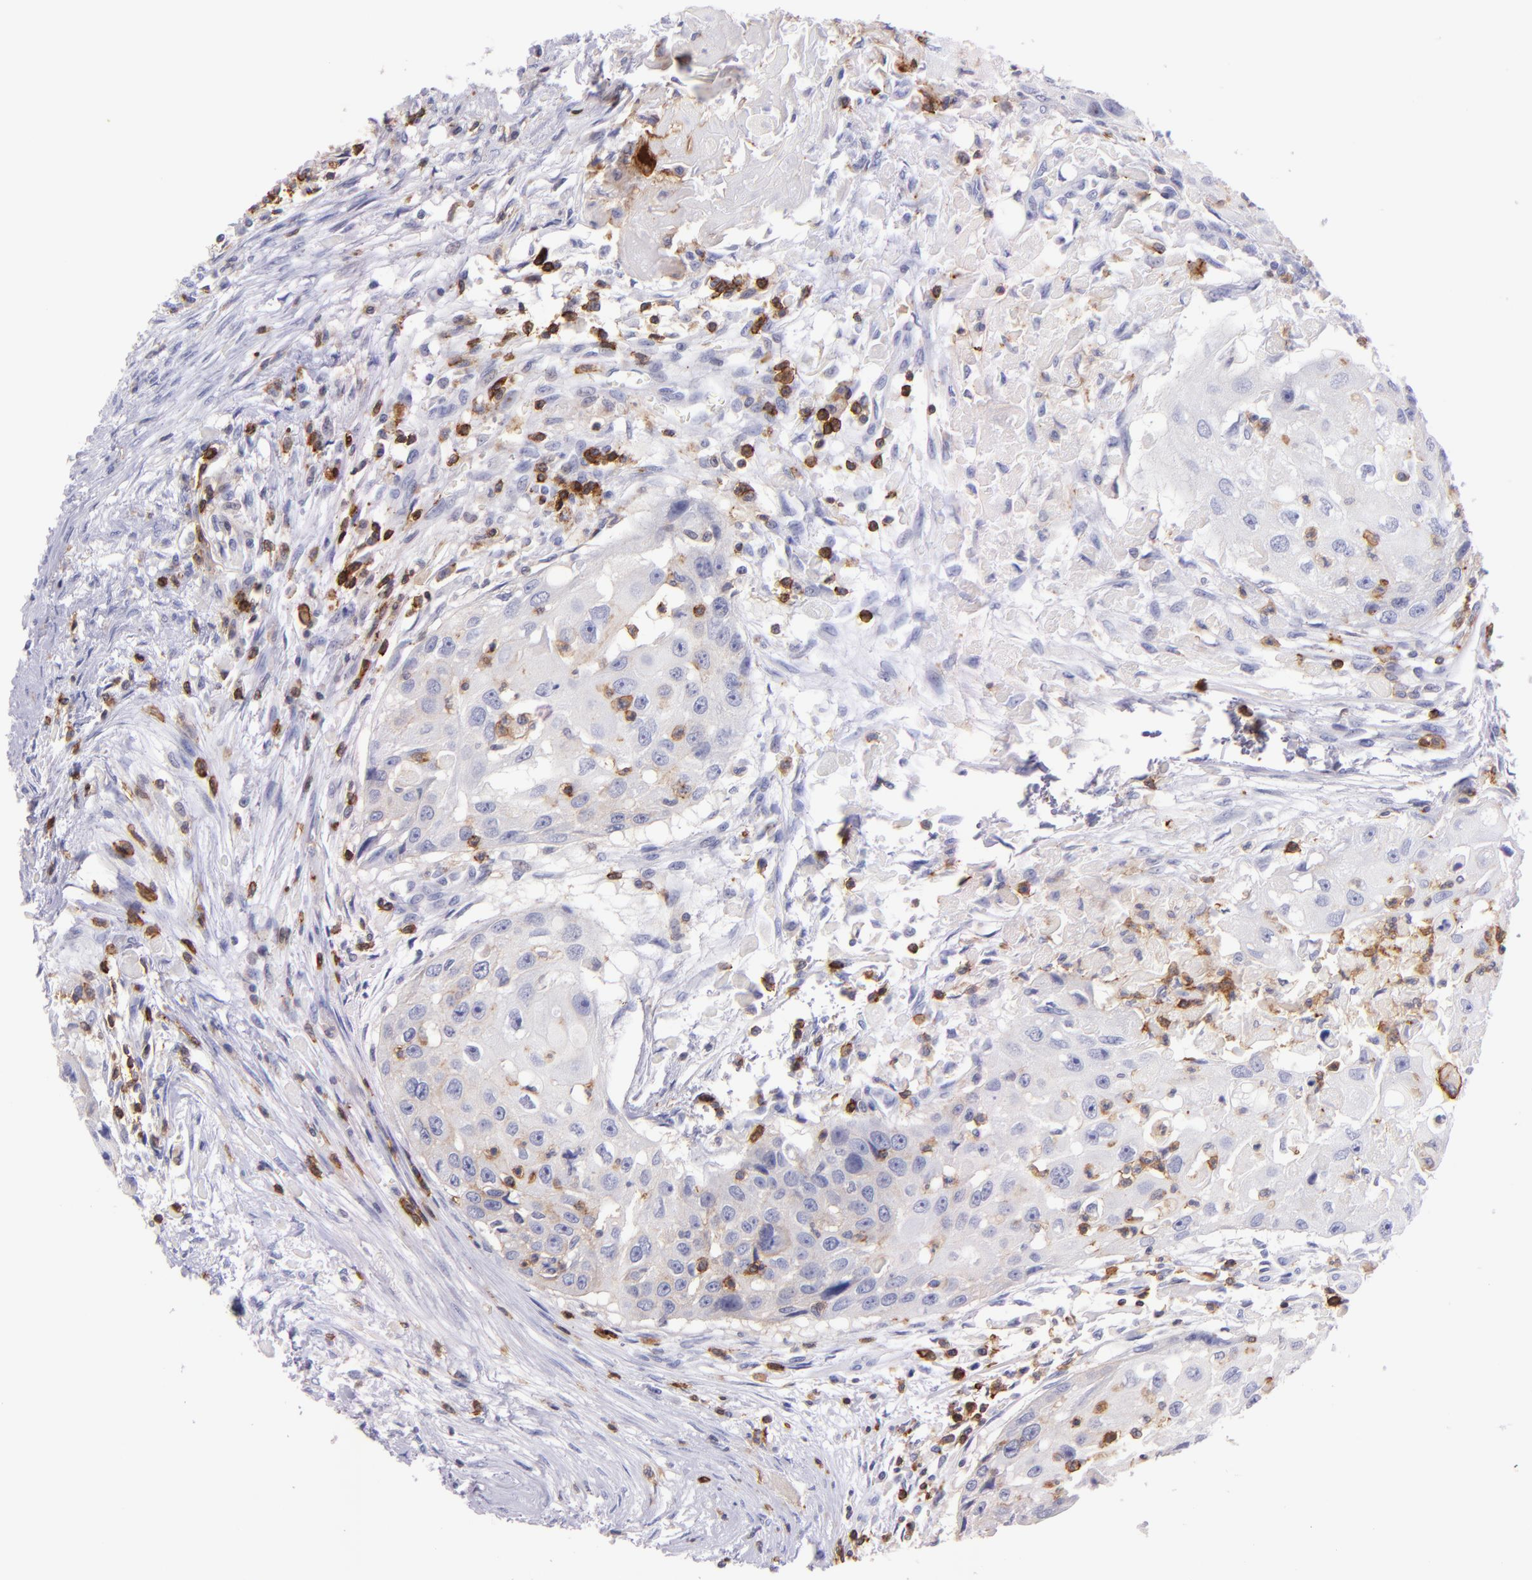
{"staining": {"intensity": "negative", "quantity": "none", "location": "none"}, "tissue": "head and neck cancer", "cell_type": "Tumor cells", "image_type": "cancer", "snomed": [{"axis": "morphology", "description": "Squamous cell carcinoma, NOS"}, {"axis": "topography", "description": "Head-Neck"}], "caption": "Immunohistochemical staining of head and neck squamous cell carcinoma displays no significant staining in tumor cells.", "gene": "SPN", "patient": {"sex": "male", "age": 64}}